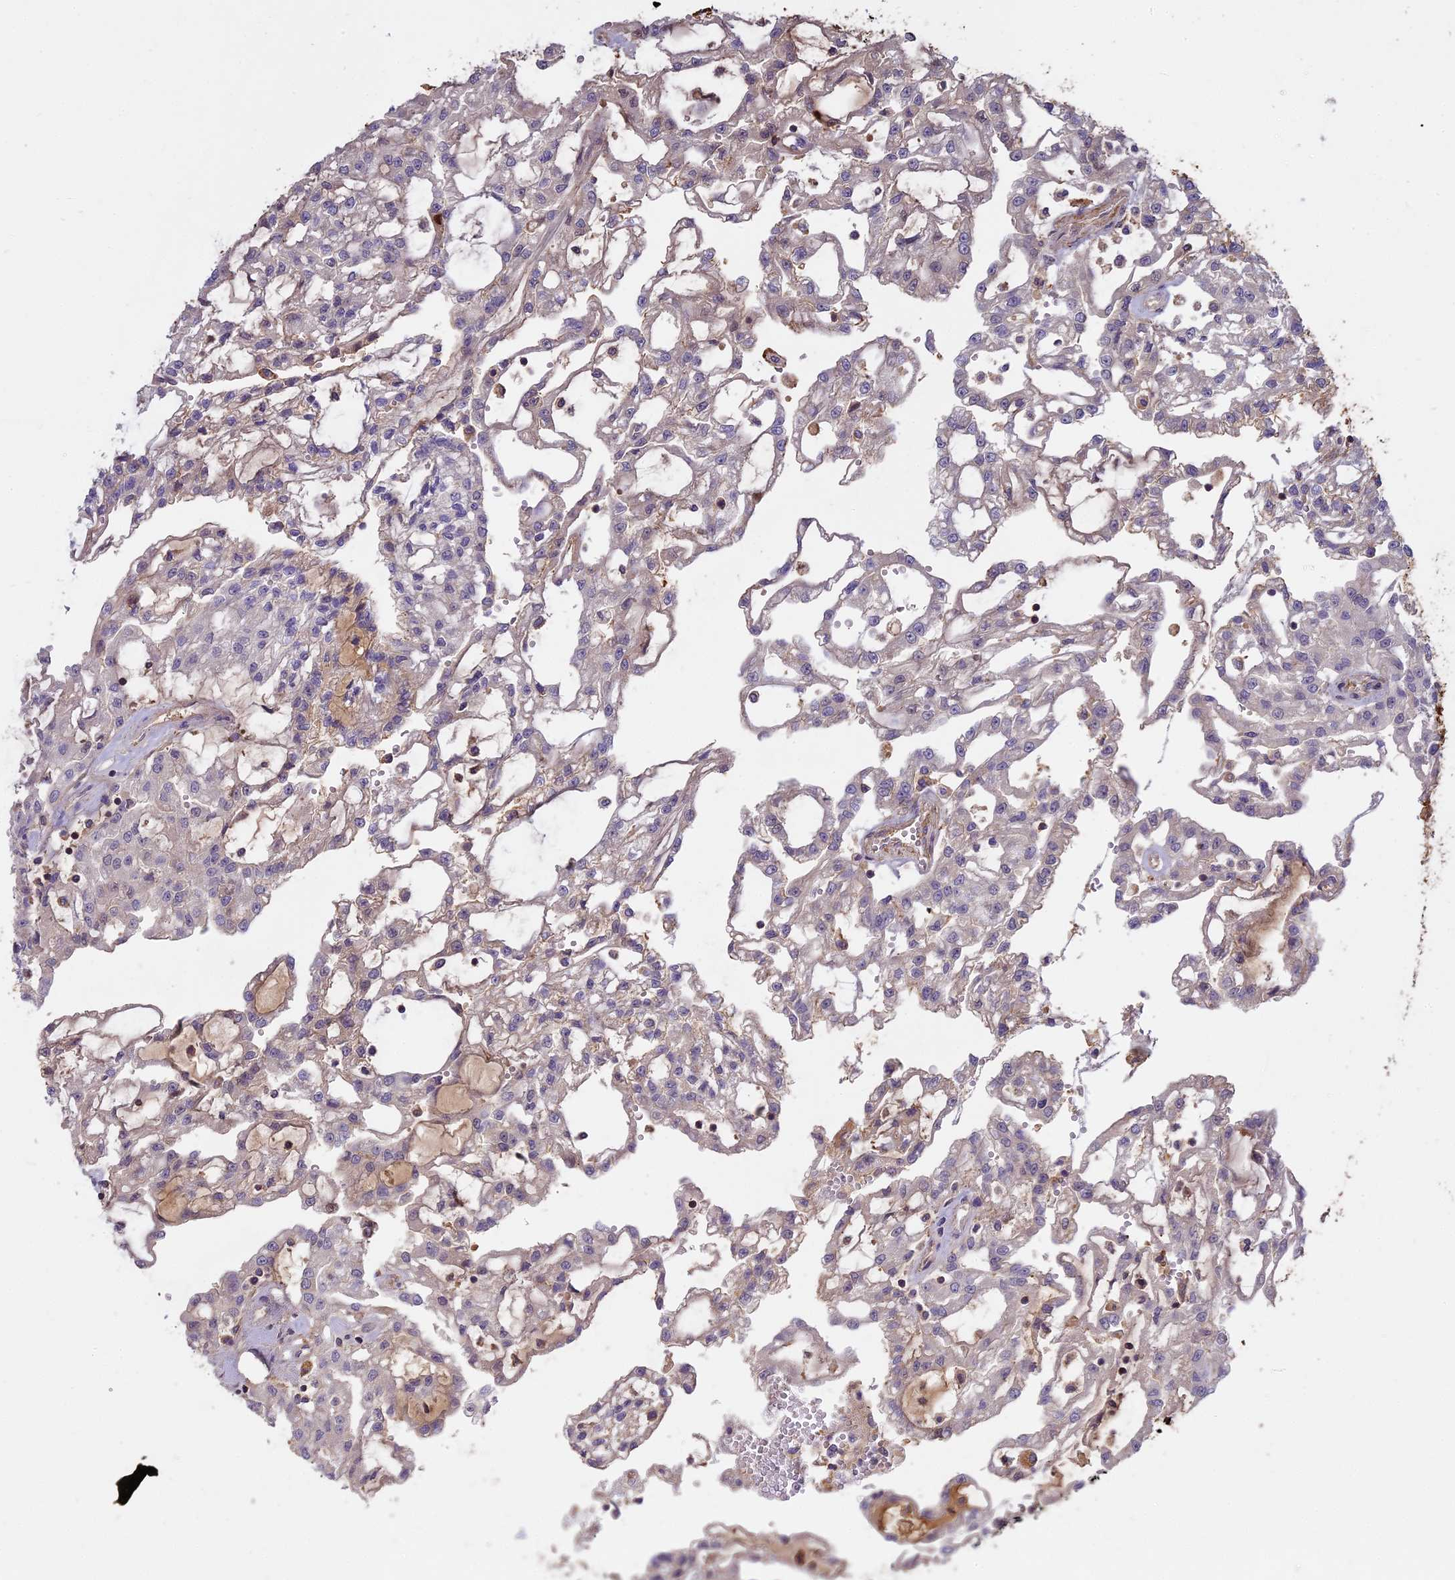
{"staining": {"intensity": "weak", "quantity": "<25%", "location": "cytoplasmic/membranous,nuclear"}, "tissue": "renal cancer", "cell_type": "Tumor cells", "image_type": "cancer", "snomed": [{"axis": "morphology", "description": "Adenocarcinoma, NOS"}, {"axis": "topography", "description": "Kidney"}], "caption": "Tumor cells are negative for brown protein staining in renal cancer (adenocarcinoma). (Brightfield microscopy of DAB immunohistochemistry (IHC) at high magnification).", "gene": "CFAP119", "patient": {"sex": "male", "age": 63}}